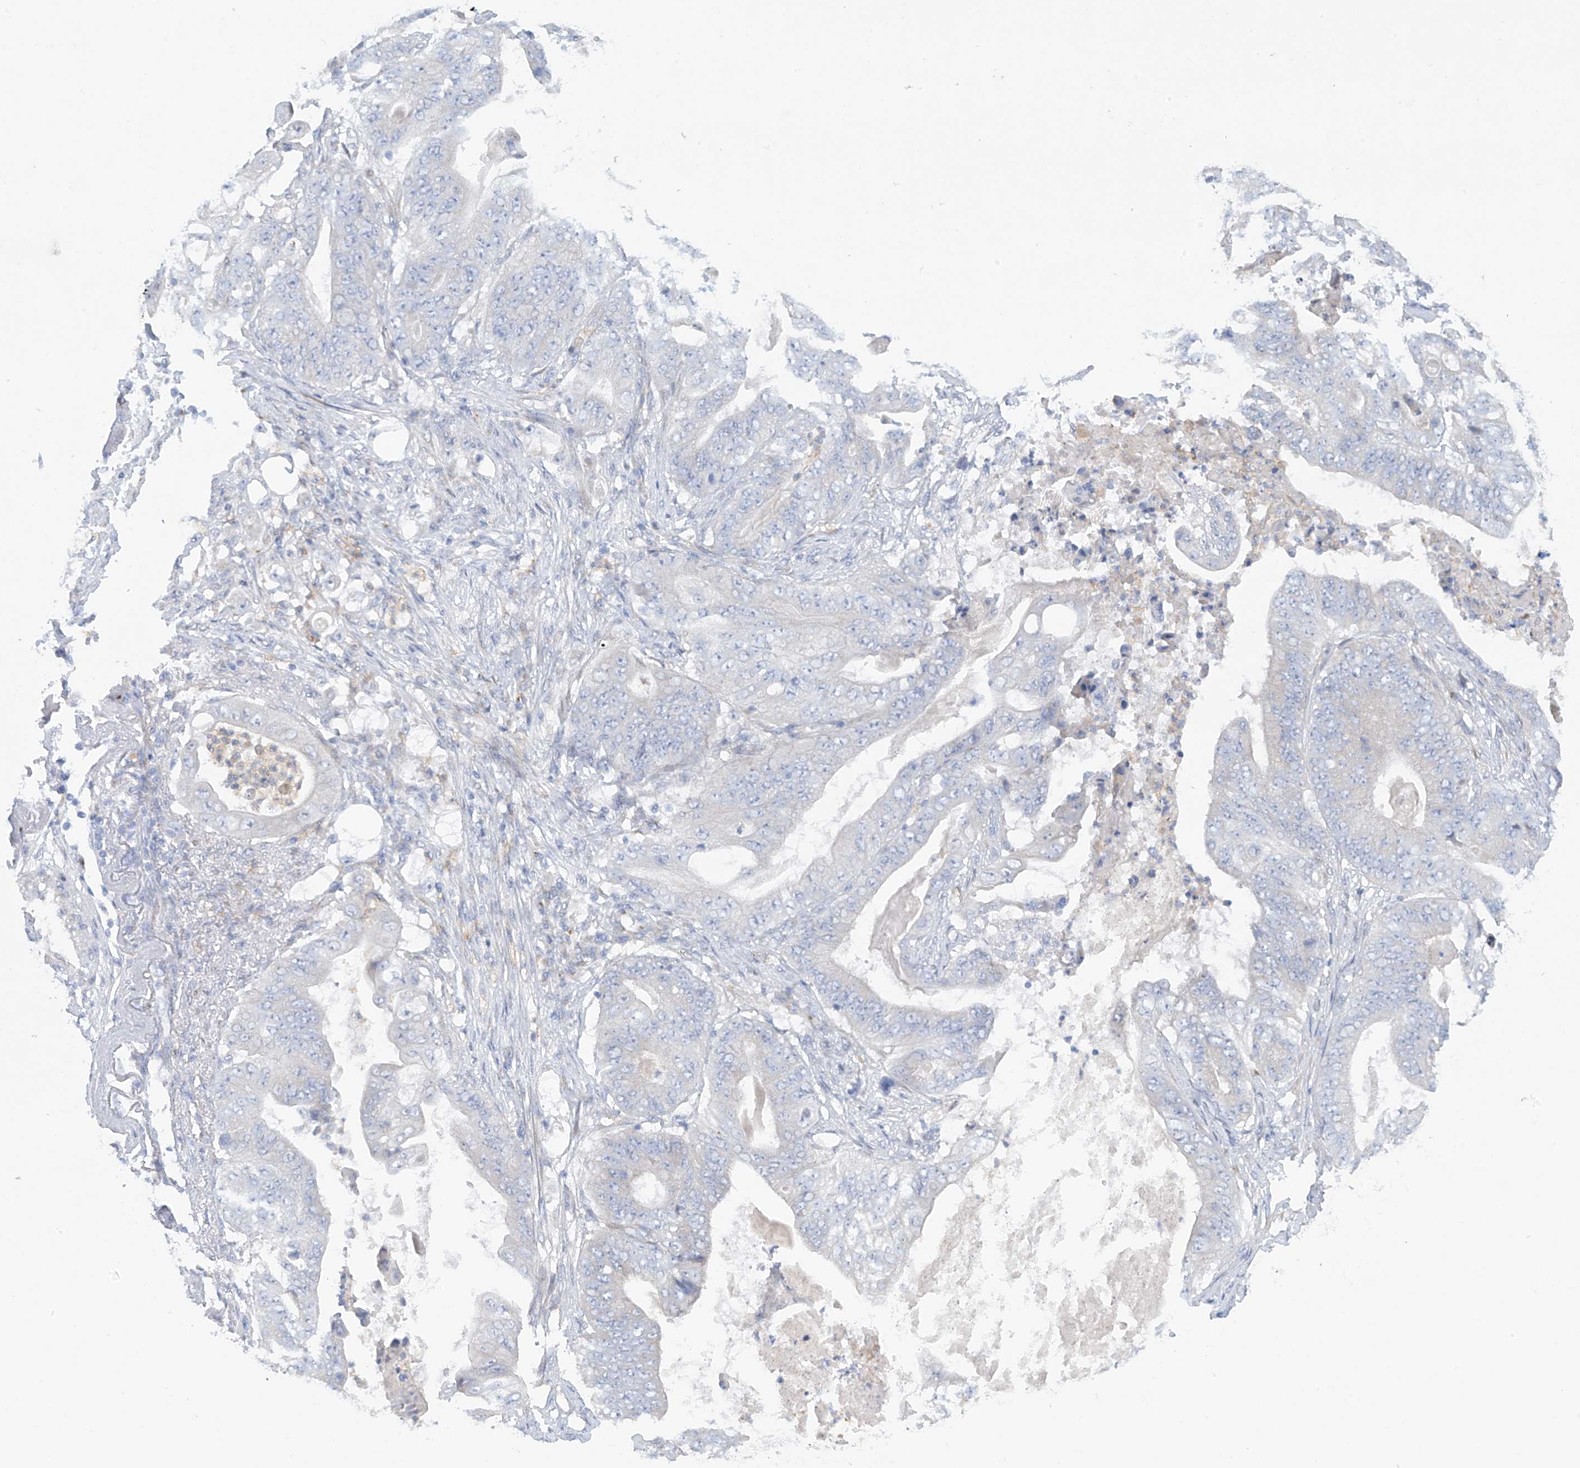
{"staining": {"intensity": "negative", "quantity": "none", "location": "none"}, "tissue": "stomach cancer", "cell_type": "Tumor cells", "image_type": "cancer", "snomed": [{"axis": "morphology", "description": "Adenocarcinoma, NOS"}, {"axis": "topography", "description": "Stomach"}], "caption": "This micrograph is of adenocarcinoma (stomach) stained with IHC to label a protein in brown with the nuclei are counter-stained blue. There is no expression in tumor cells.", "gene": "TRMT2B", "patient": {"sex": "female", "age": 73}}